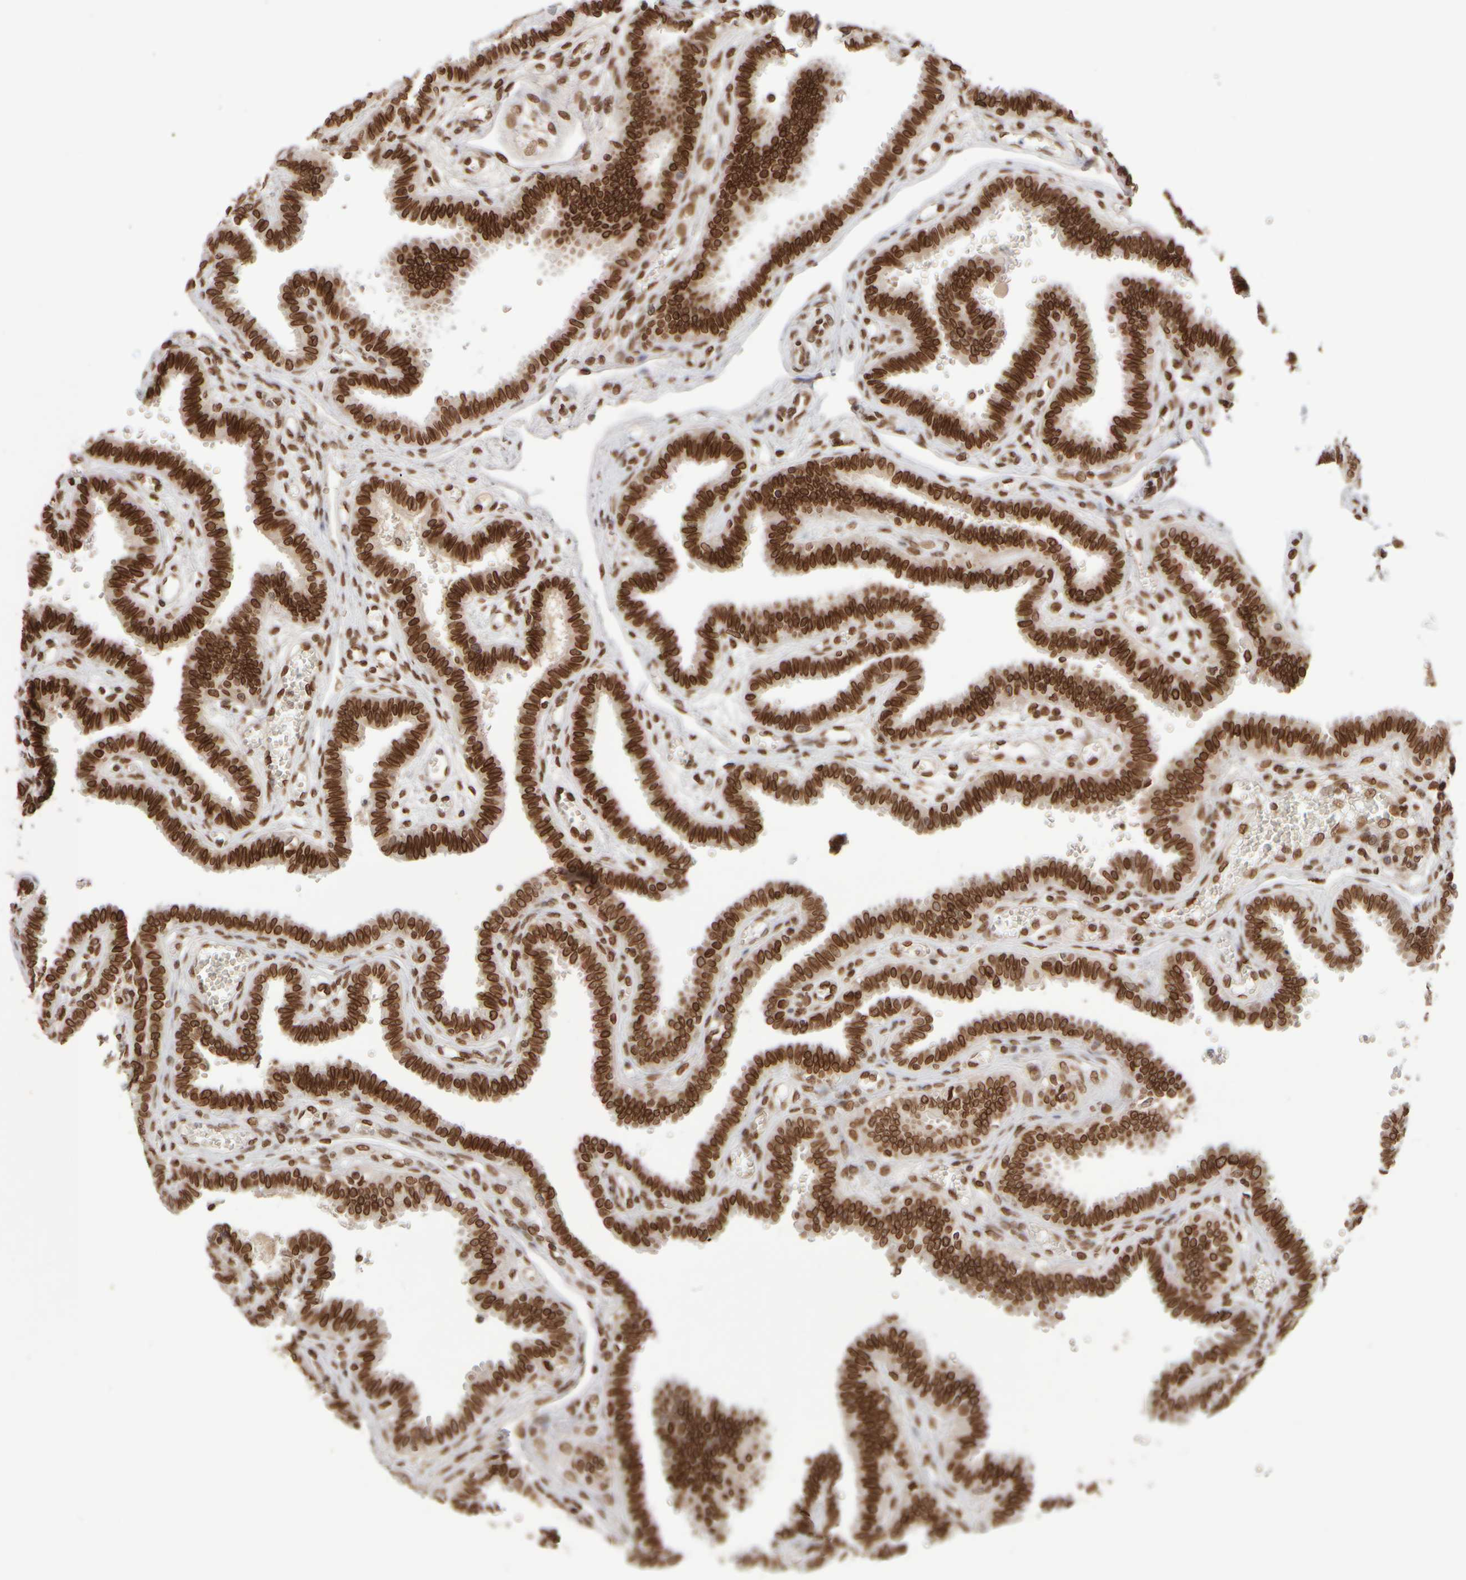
{"staining": {"intensity": "strong", "quantity": ">75%", "location": "cytoplasmic/membranous,nuclear"}, "tissue": "fallopian tube", "cell_type": "Glandular cells", "image_type": "normal", "snomed": [{"axis": "morphology", "description": "Normal tissue, NOS"}, {"axis": "topography", "description": "Fallopian tube"}], "caption": "DAB (3,3'-diaminobenzidine) immunohistochemical staining of normal fallopian tube demonstrates strong cytoplasmic/membranous,nuclear protein expression in approximately >75% of glandular cells. Nuclei are stained in blue.", "gene": "ZC3HC1", "patient": {"sex": "female", "age": 32}}